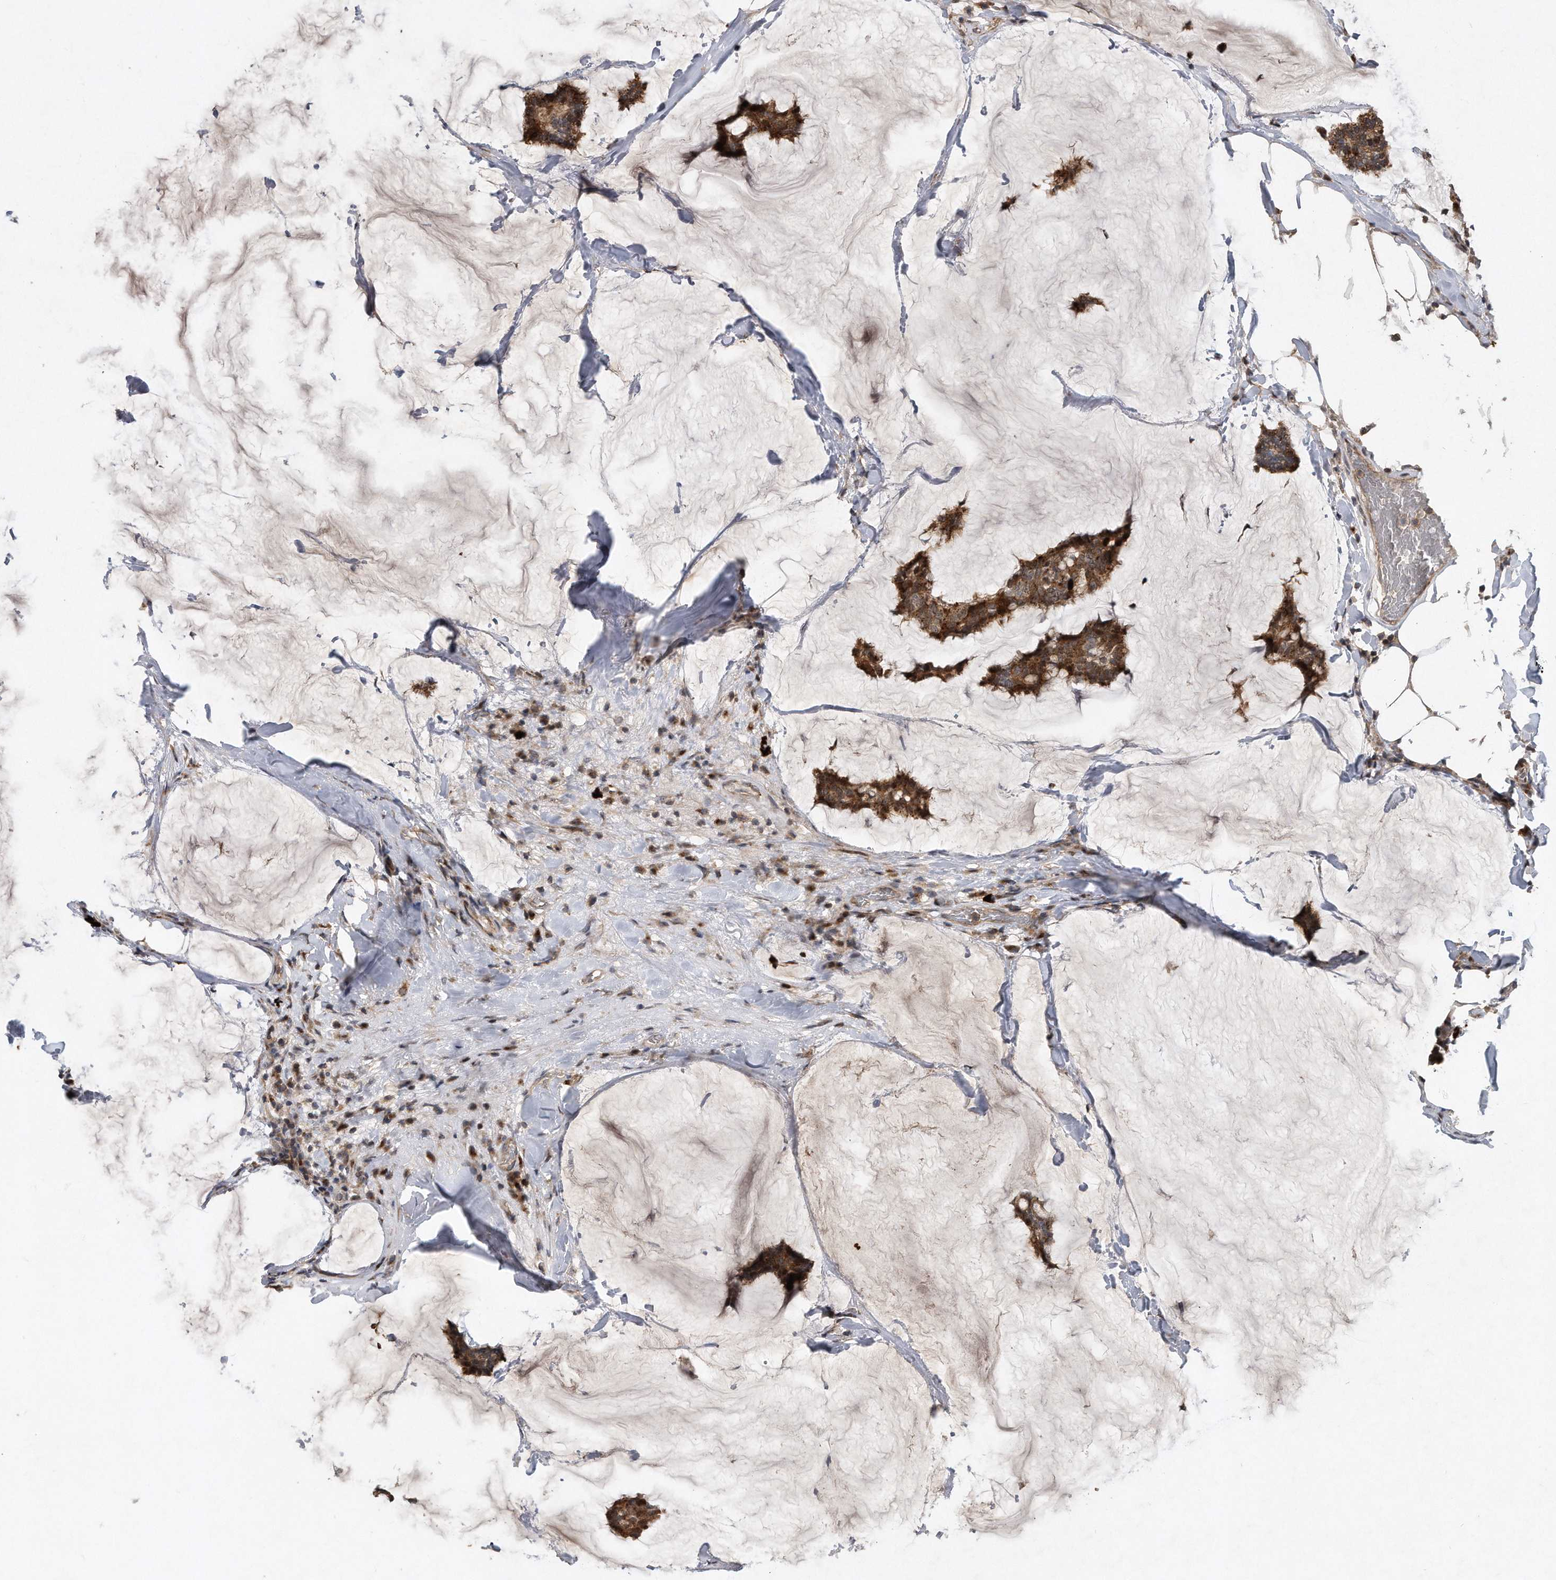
{"staining": {"intensity": "strong", "quantity": ">75%", "location": "cytoplasmic/membranous"}, "tissue": "breast cancer", "cell_type": "Tumor cells", "image_type": "cancer", "snomed": [{"axis": "morphology", "description": "Duct carcinoma"}, {"axis": "topography", "description": "Breast"}], "caption": "Tumor cells reveal high levels of strong cytoplasmic/membranous staining in approximately >75% of cells in breast intraductal carcinoma. (DAB (3,3'-diaminobenzidine) IHC with brightfield microscopy, high magnification).", "gene": "PGBD2", "patient": {"sex": "female", "age": 93}}